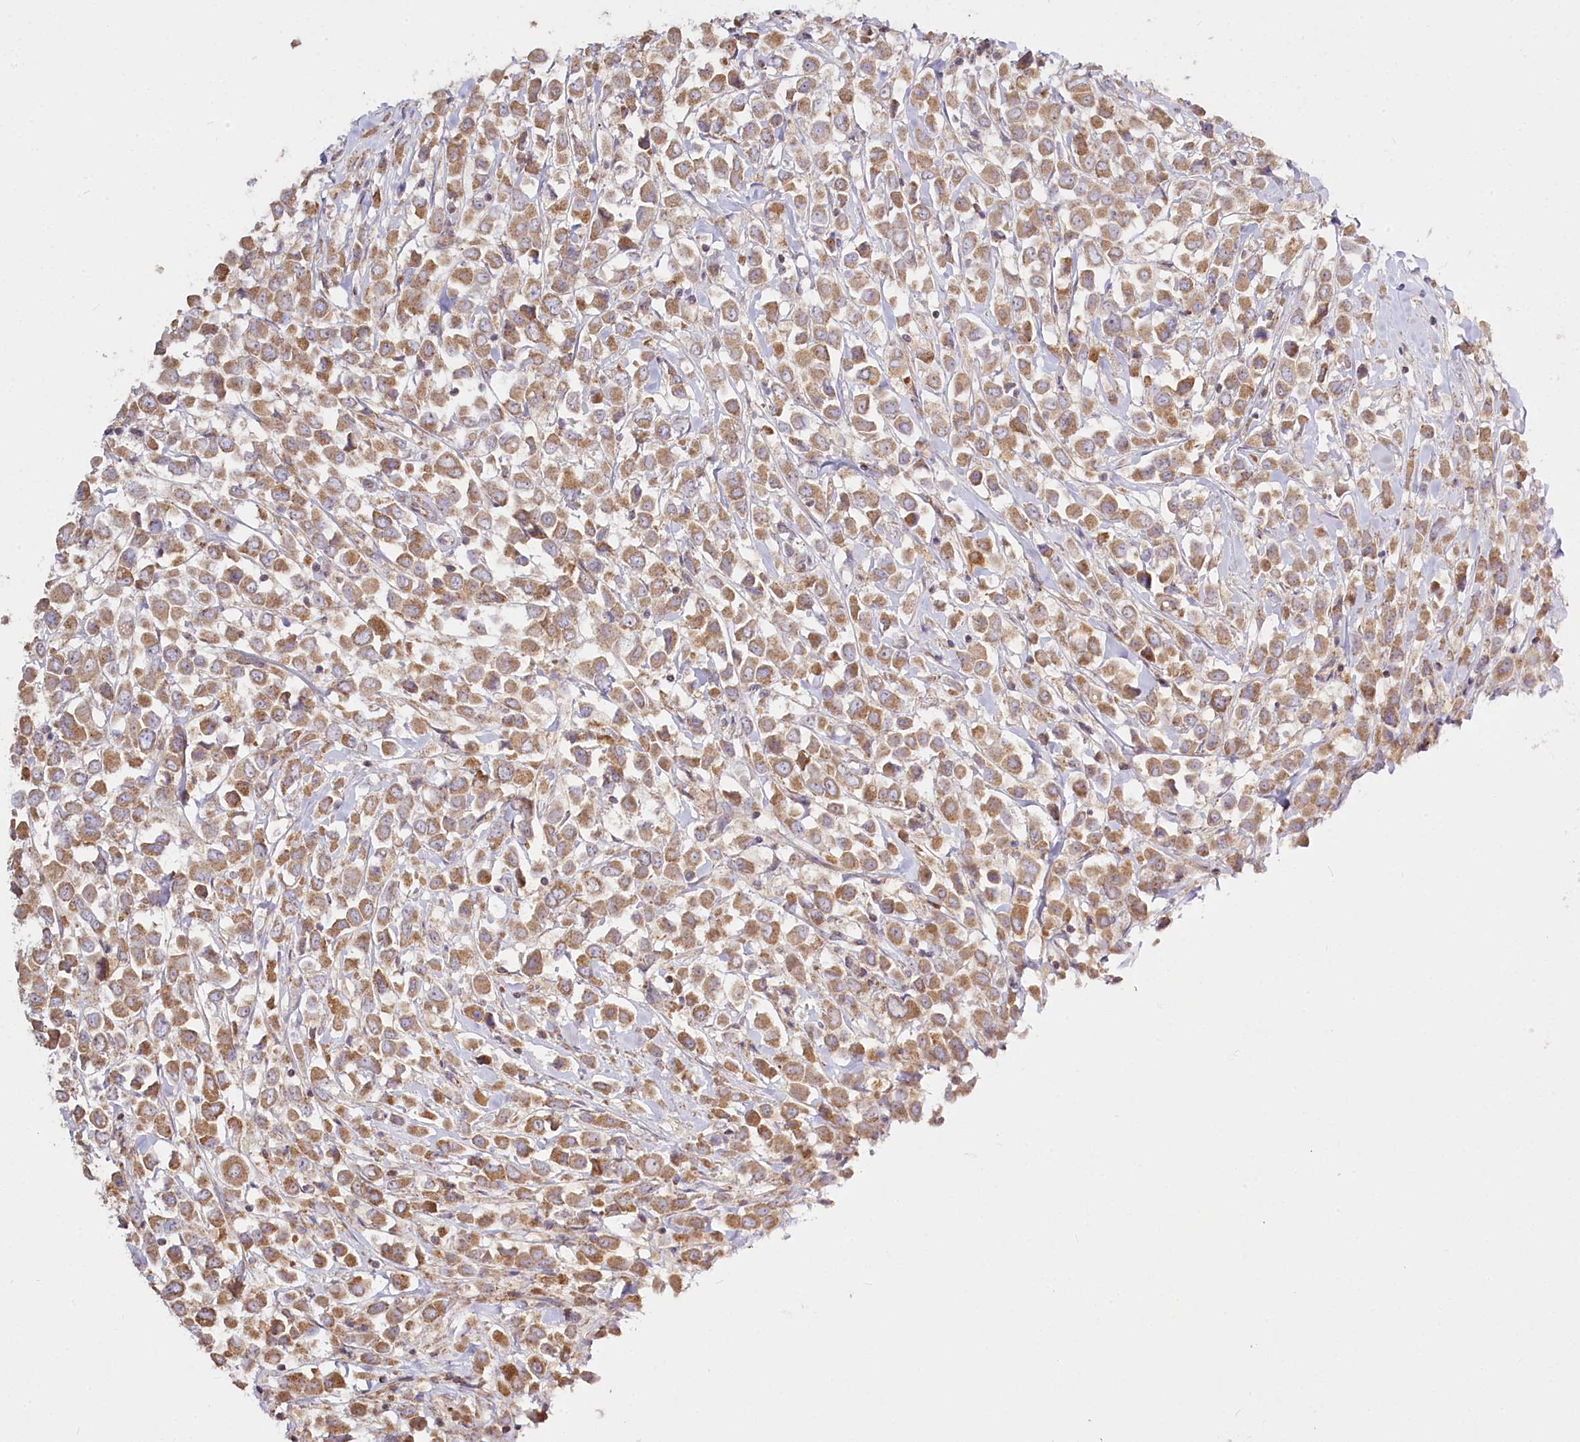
{"staining": {"intensity": "moderate", "quantity": ">75%", "location": "cytoplasmic/membranous"}, "tissue": "breast cancer", "cell_type": "Tumor cells", "image_type": "cancer", "snomed": [{"axis": "morphology", "description": "Duct carcinoma"}, {"axis": "topography", "description": "Breast"}], "caption": "Immunohistochemistry (IHC) of human breast cancer demonstrates medium levels of moderate cytoplasmic/membranous staining in about >75% of tumor cells.", "gene": "ACOX2", "patient": {"sex": "female", "age": 61}}